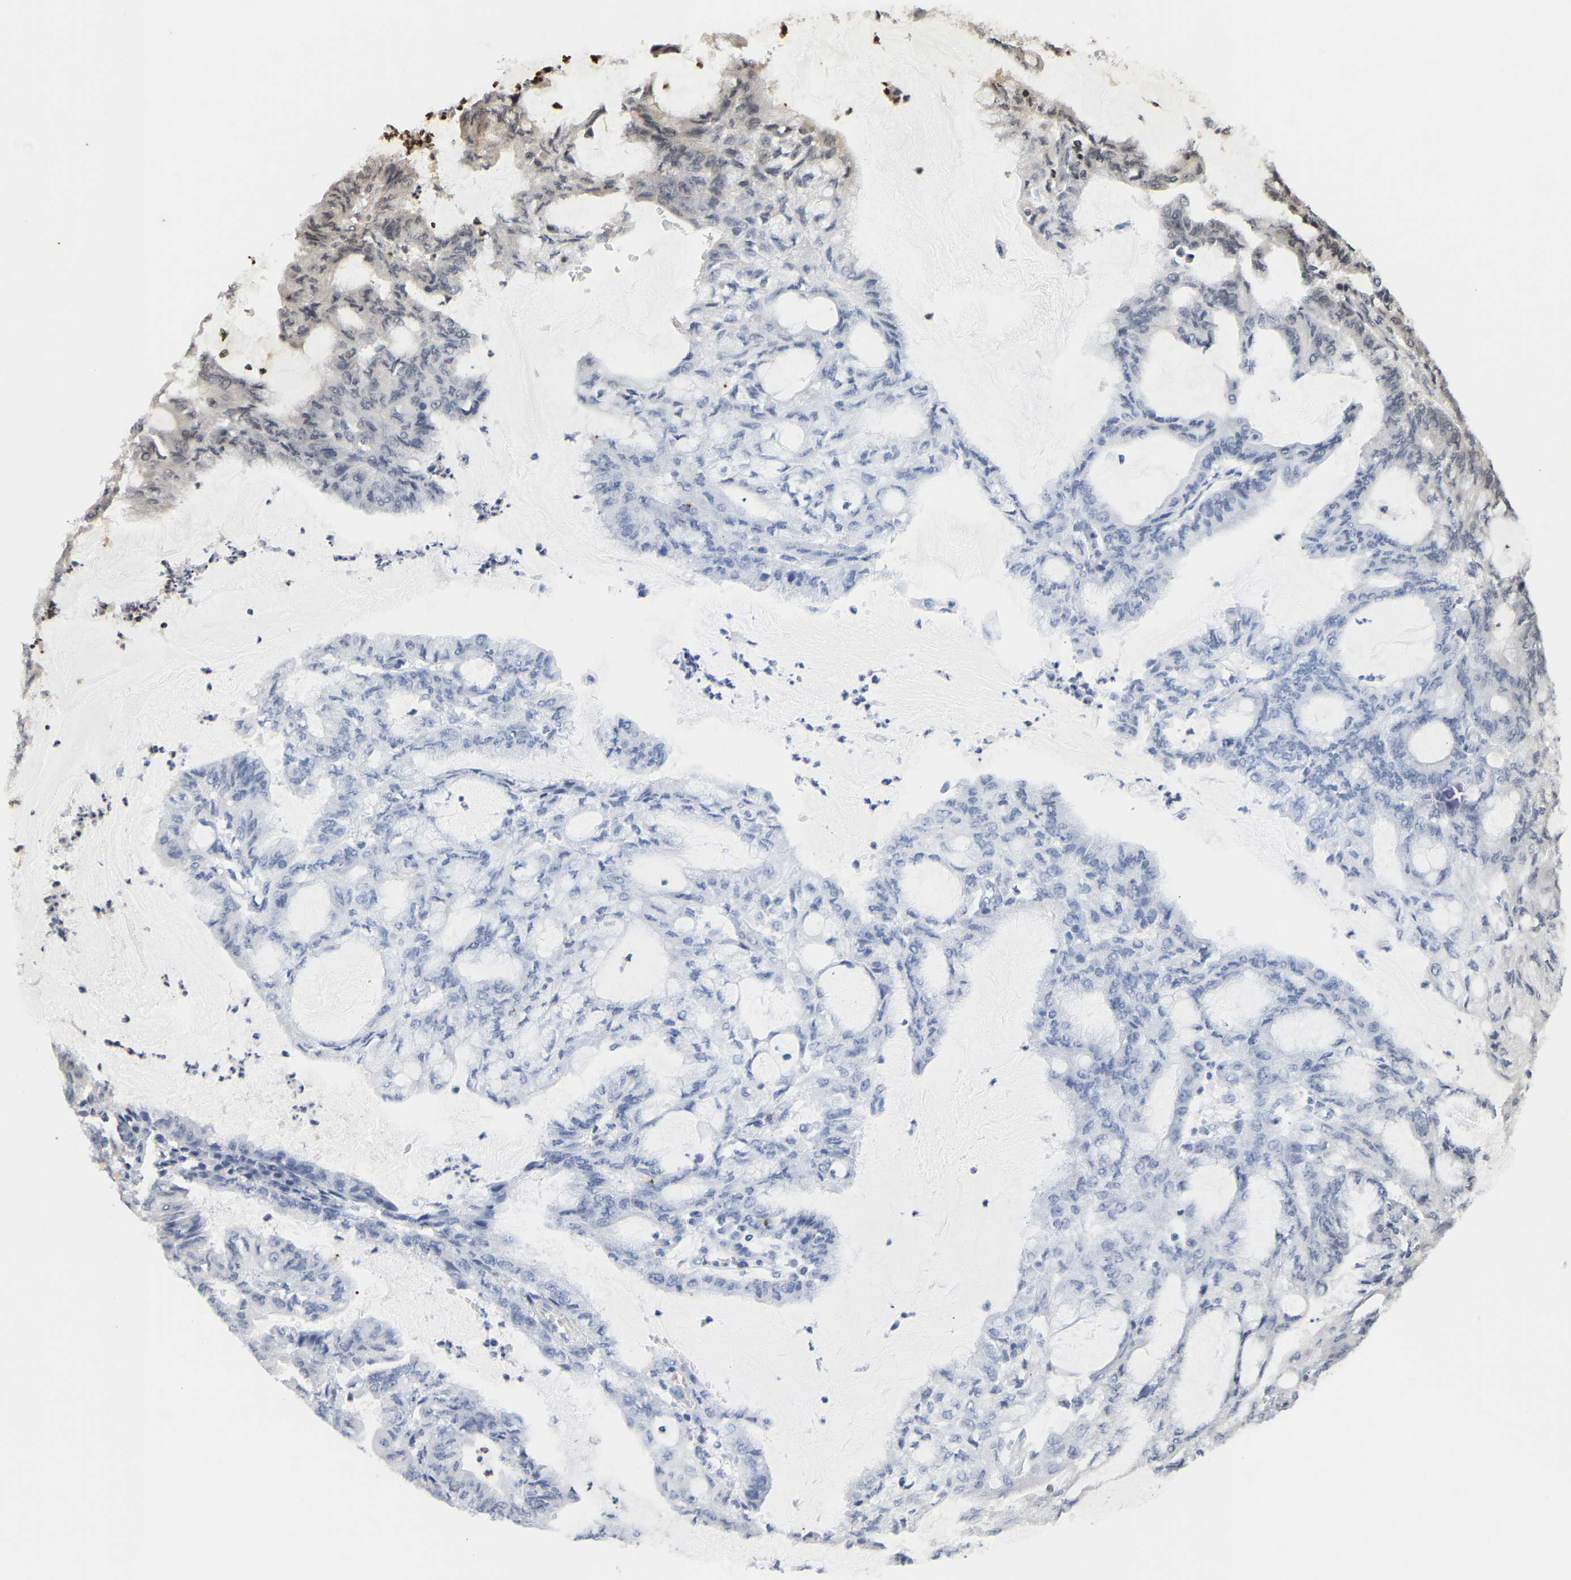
{"staining": {"intensity": "weak", "quantity": "25%-75%", "location": "cytoplasmic/membranous,nuclear"}, "tissue": "endometrial cancer", "cell_type": "Tumor cells", "image_type": "cancer", "snomed": [{"axis": "morphology", "description": "Adenocarcinoma, NOS"}, {"axis": "topography", "description": "Endometrium"}], "caption": "Brown immunohistochemical staining in human adenocarcinoma (endometrial) shows weak cytoplasmic/membranous and nuclear positivity in about 25%-75% of tumor cells.", "gene": "NFE2L2", "patient": {"sex": "female", "age": 86}}